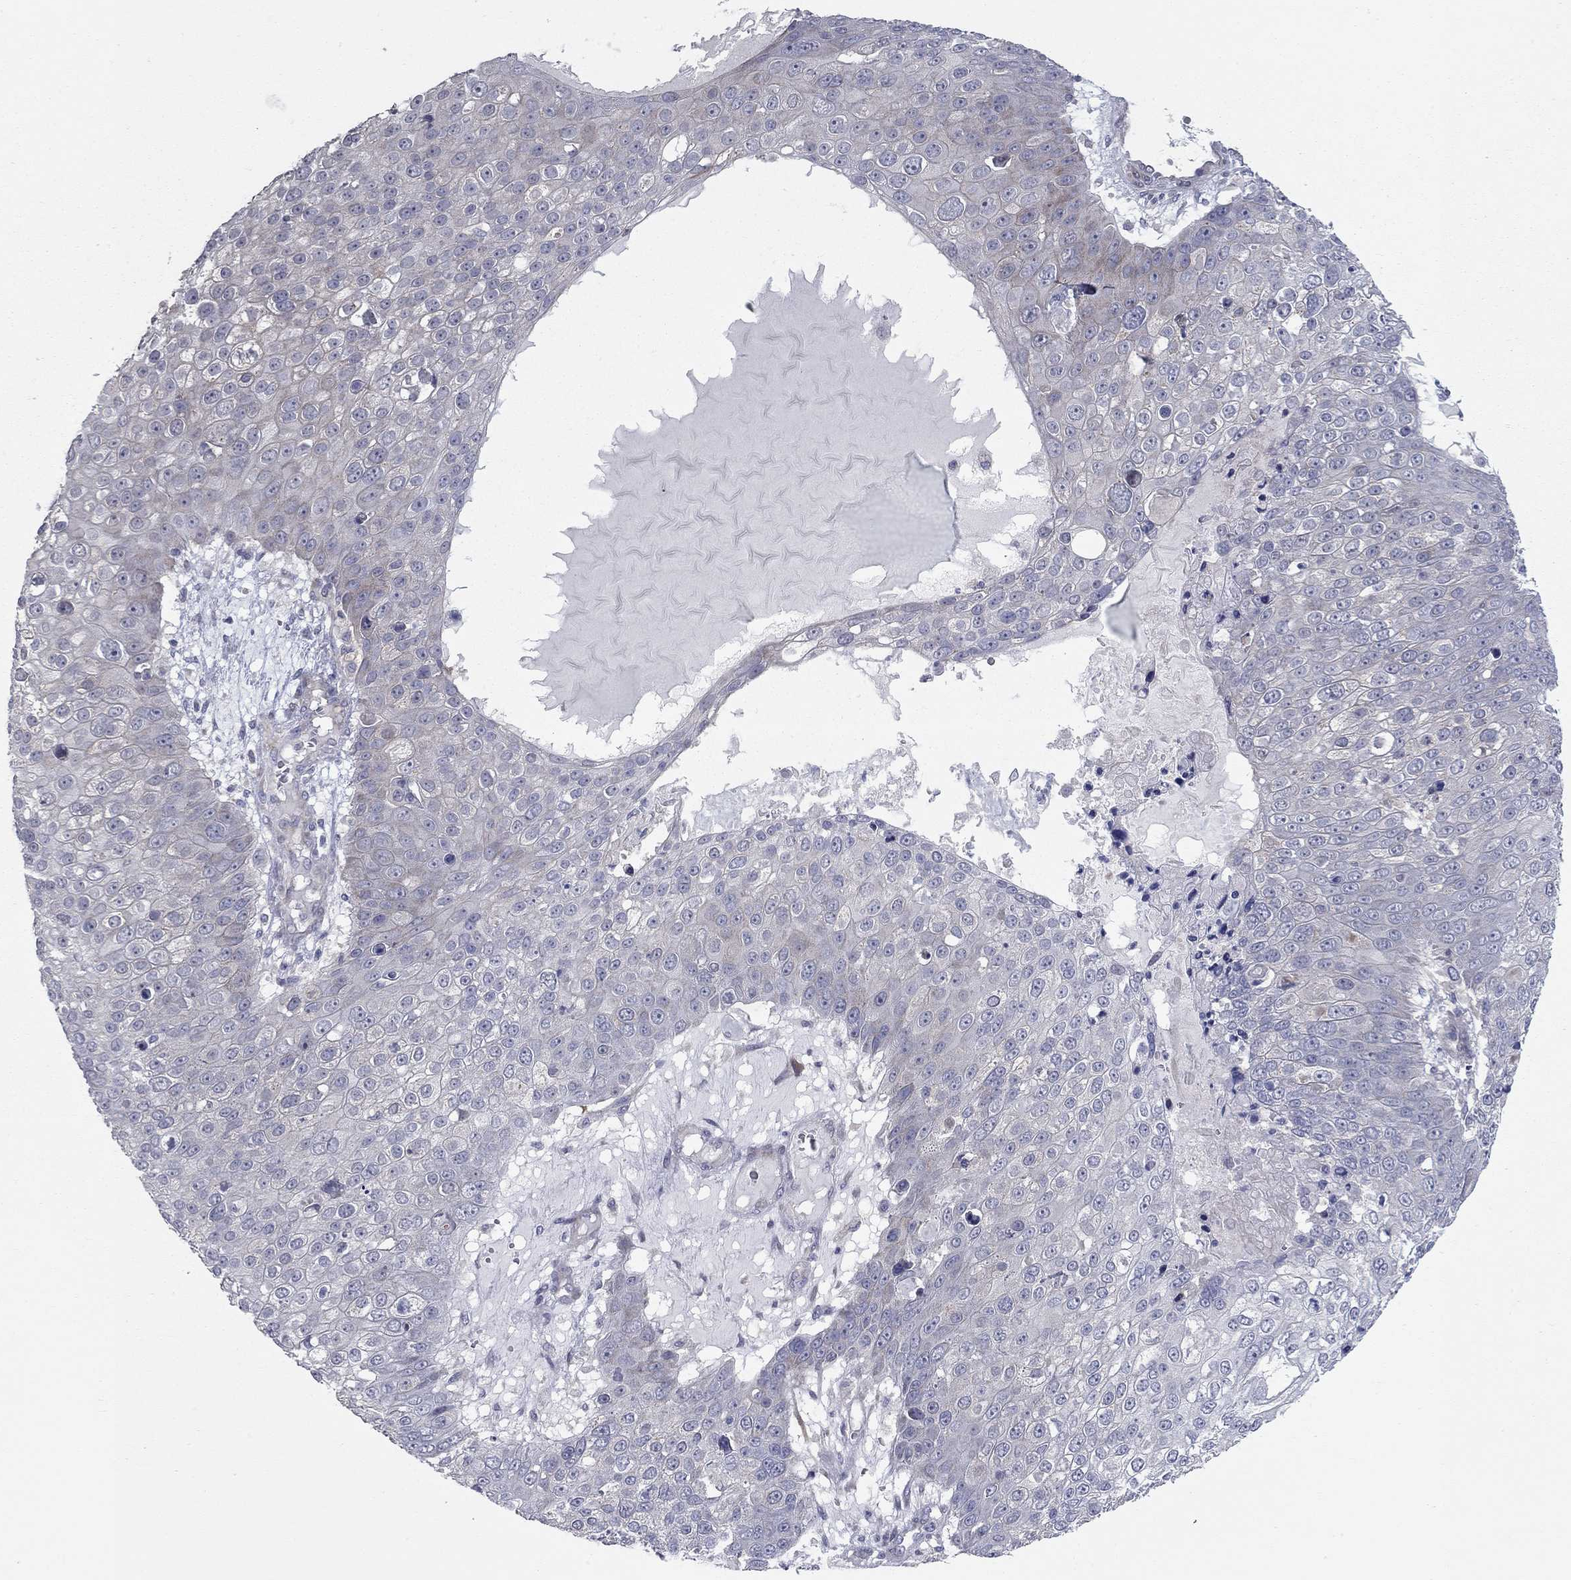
{"staining": {"intensity": "negative", "quantity": "none", "location": "none"}, "tissue": "skin cancer", "cell_type": "Tumor cells", "image_type": "cancer", "snomed": [{"axis": "morphology", "description": "Squamous cell carcinoma, NOS"}, {"axis": "topography", "description": "Skin"}], "caption": "Immunohistochemical staining of human skin cancer (squamous cell carcinoma) demonstrates no significant expression in tumor cells.", "gene": "DUSP7", "patient": {"sex": "male", "age": 71}}